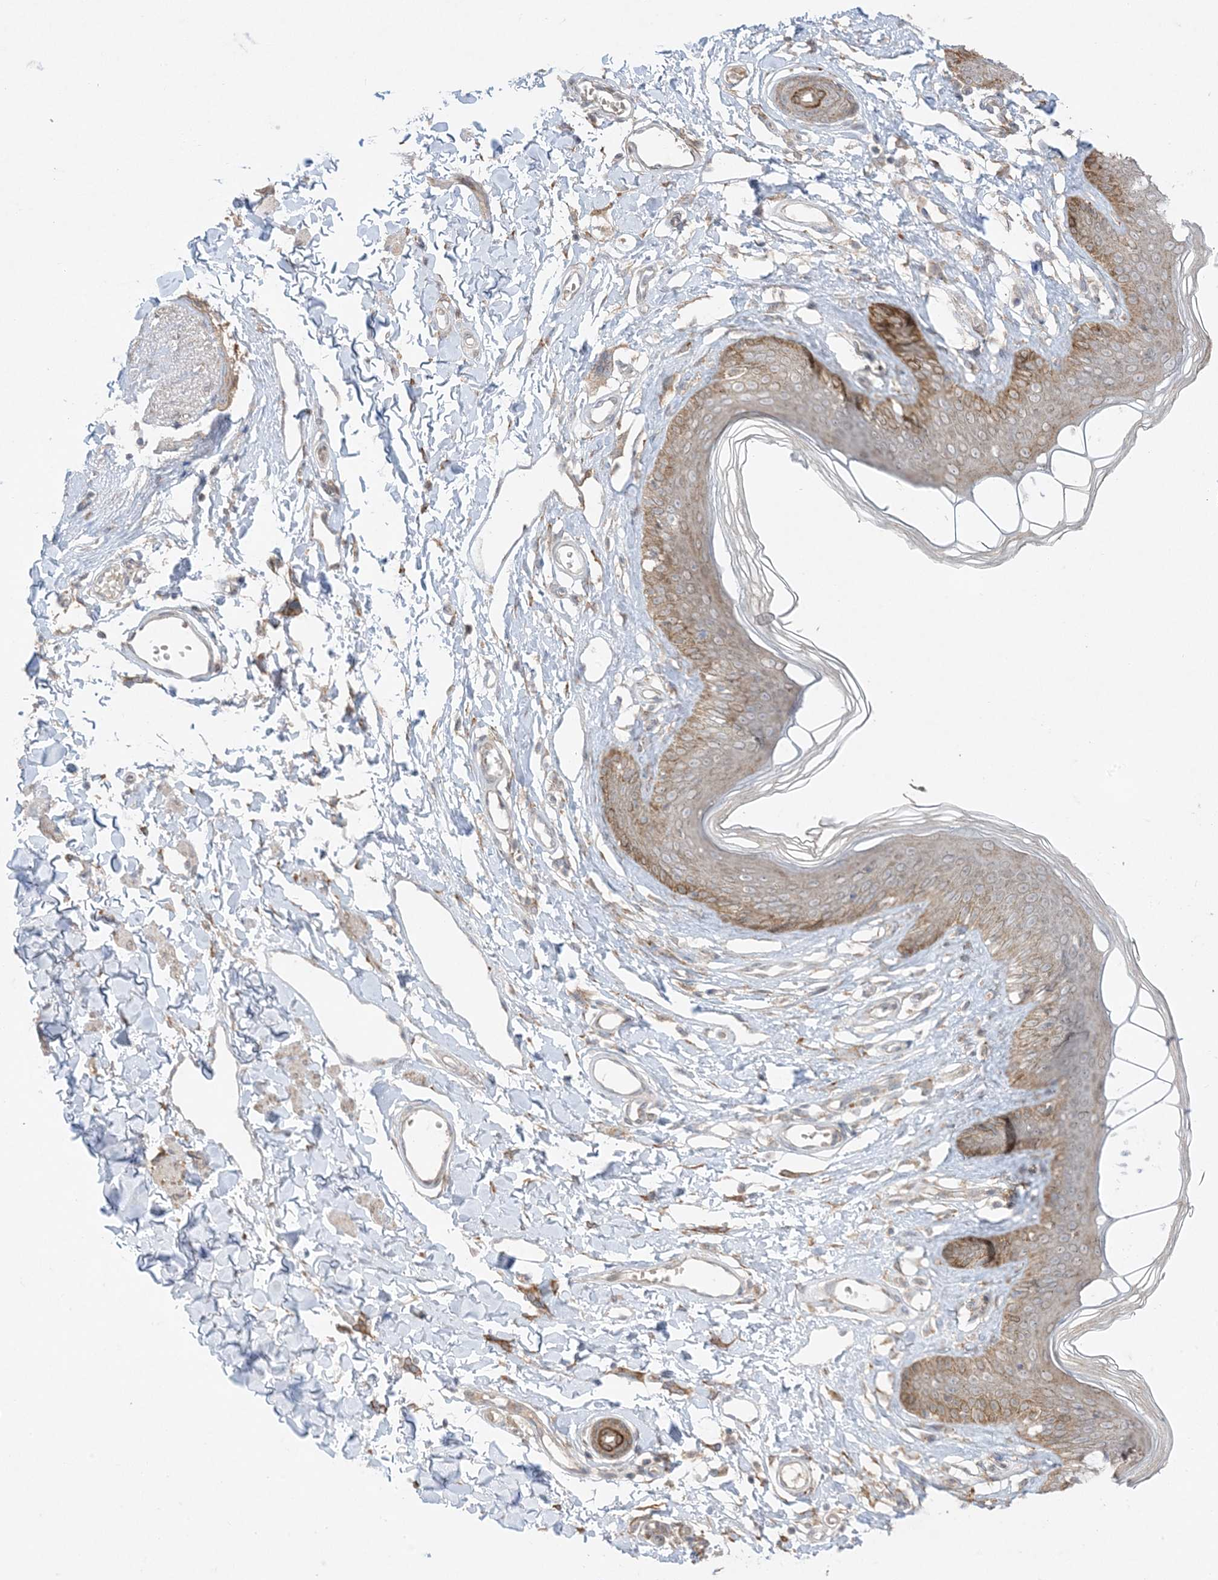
{"staining": {"intensity": "moderate", "quantity": ">75%", "location": "cytoplasmic/membranous"}, "tissue": "skin", "cell_type": "Epidermal cells", "image_type": "normal", "snomed": [{"axis": "morphology", "description": "Normal tissue, NOS"}, {"axis": "morphology", "description": "Squamous cell carcinoma, NOS"}, {"axis": "topography", "description": "Vulva"}], "caption": "This photomicrograph exhibits normal skin stained with IHC to label a protein in brown. The cytoplasmic/membranous of epidermal cells show moderate positivity for the protein. Nuclei are counter-stained blue.", "gene": "ODC1", "patient": {"sex": "female", "age": 85}}